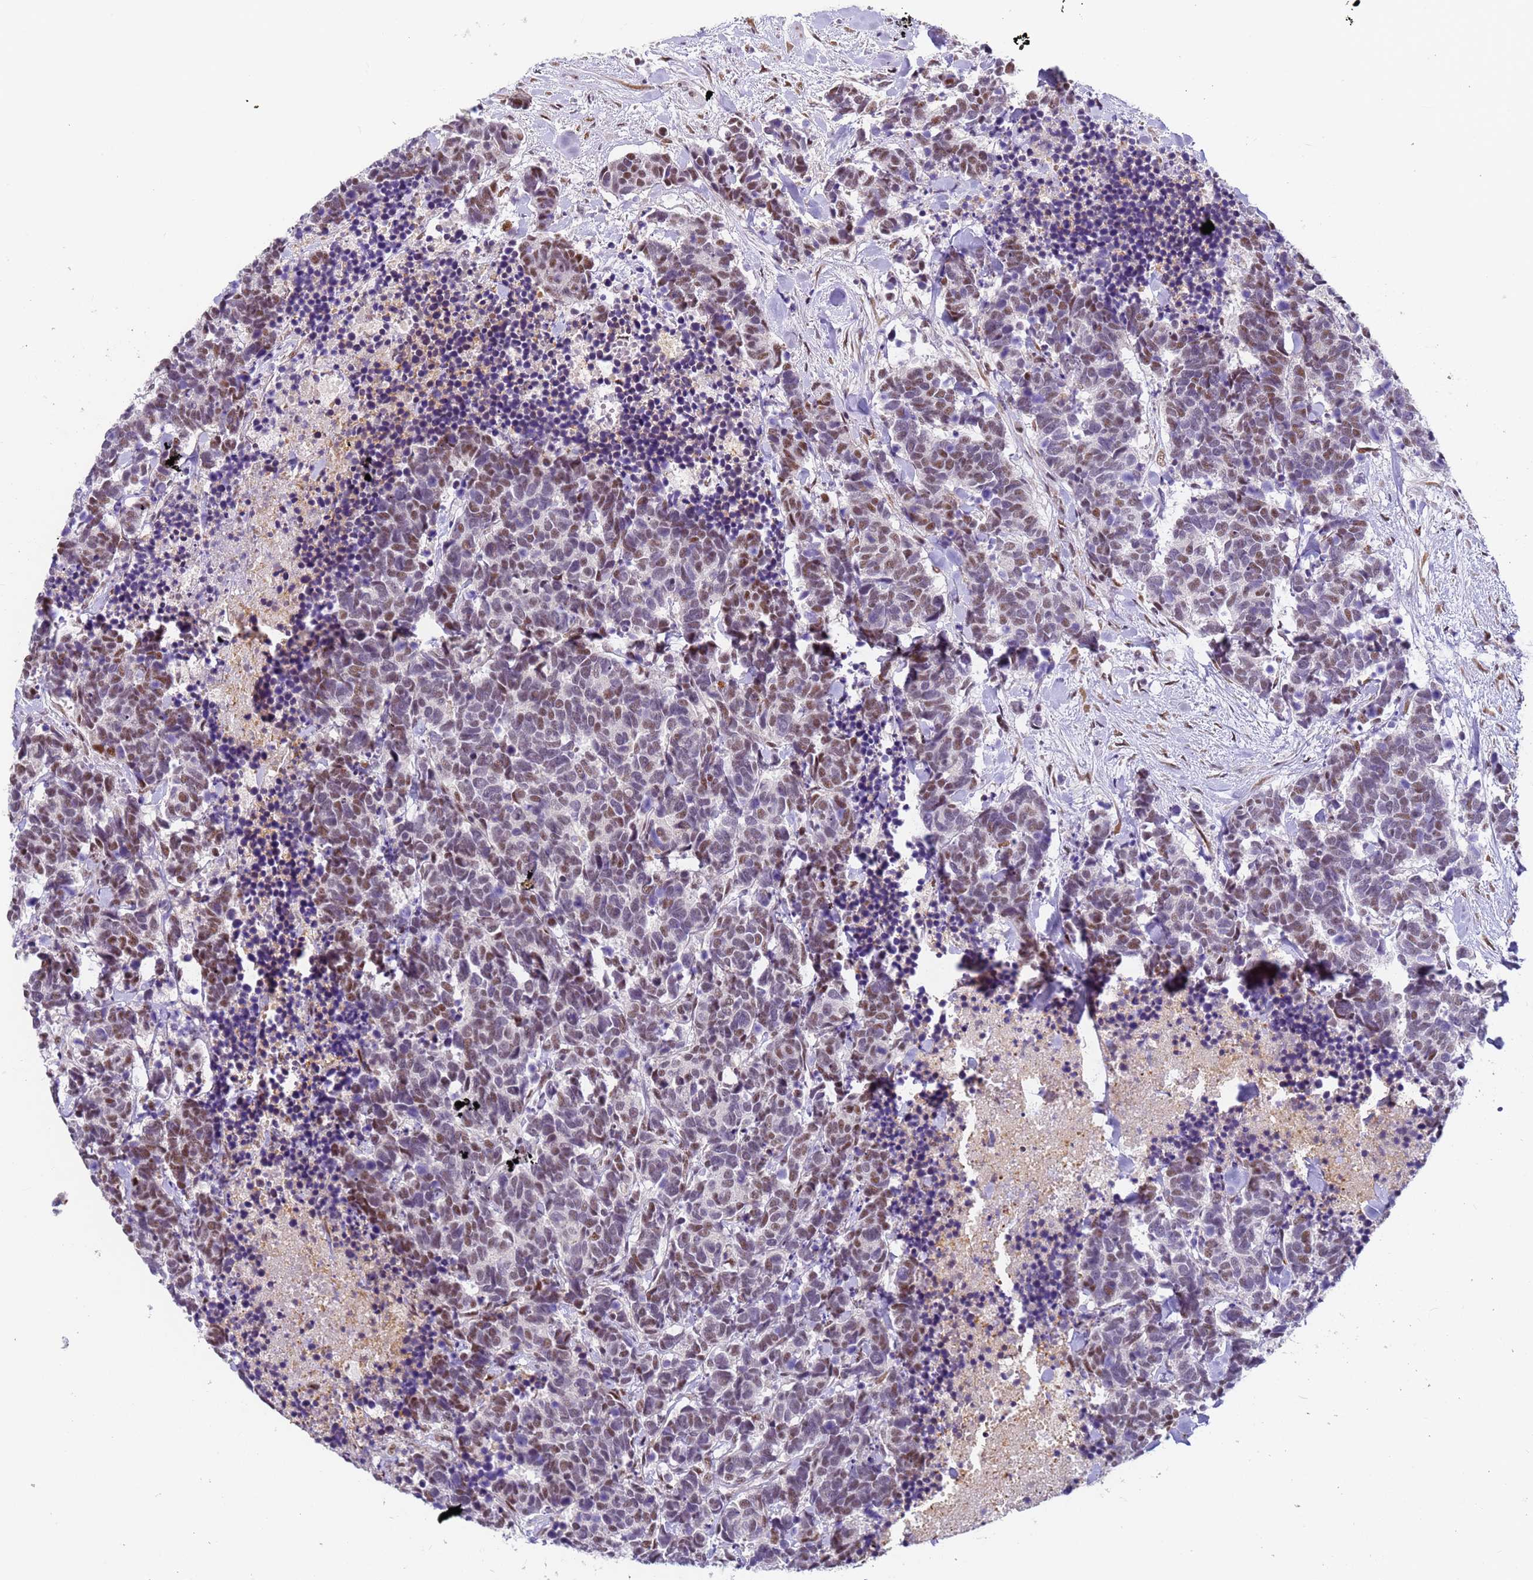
{"staining": {"intensity": "moderate", "quantity": ">75%", "location": "nuclear"}, "tissue": "carcinoid", "cell_type": "Tumor cells", "image_type": "cancer", "snomed": [{"axis": "morphology", "description": "Carcinoma, NOS"}, {"axis": "morphology", "description": "Carcinoid, malignant, NOS"}, {"axis": "topography", "description": "Prostate"}], "caption": "Immunohistochemistry photomicrograph of neoplastic tissue: carcinoid stained using IHC exhibits medium levels of moderate protein expression localized specifically in the nuclear of tumor cells, appearing as a nuclear brown color.", "gene": "FNBP4", "patient": {"sex": "male", "age": 57}}